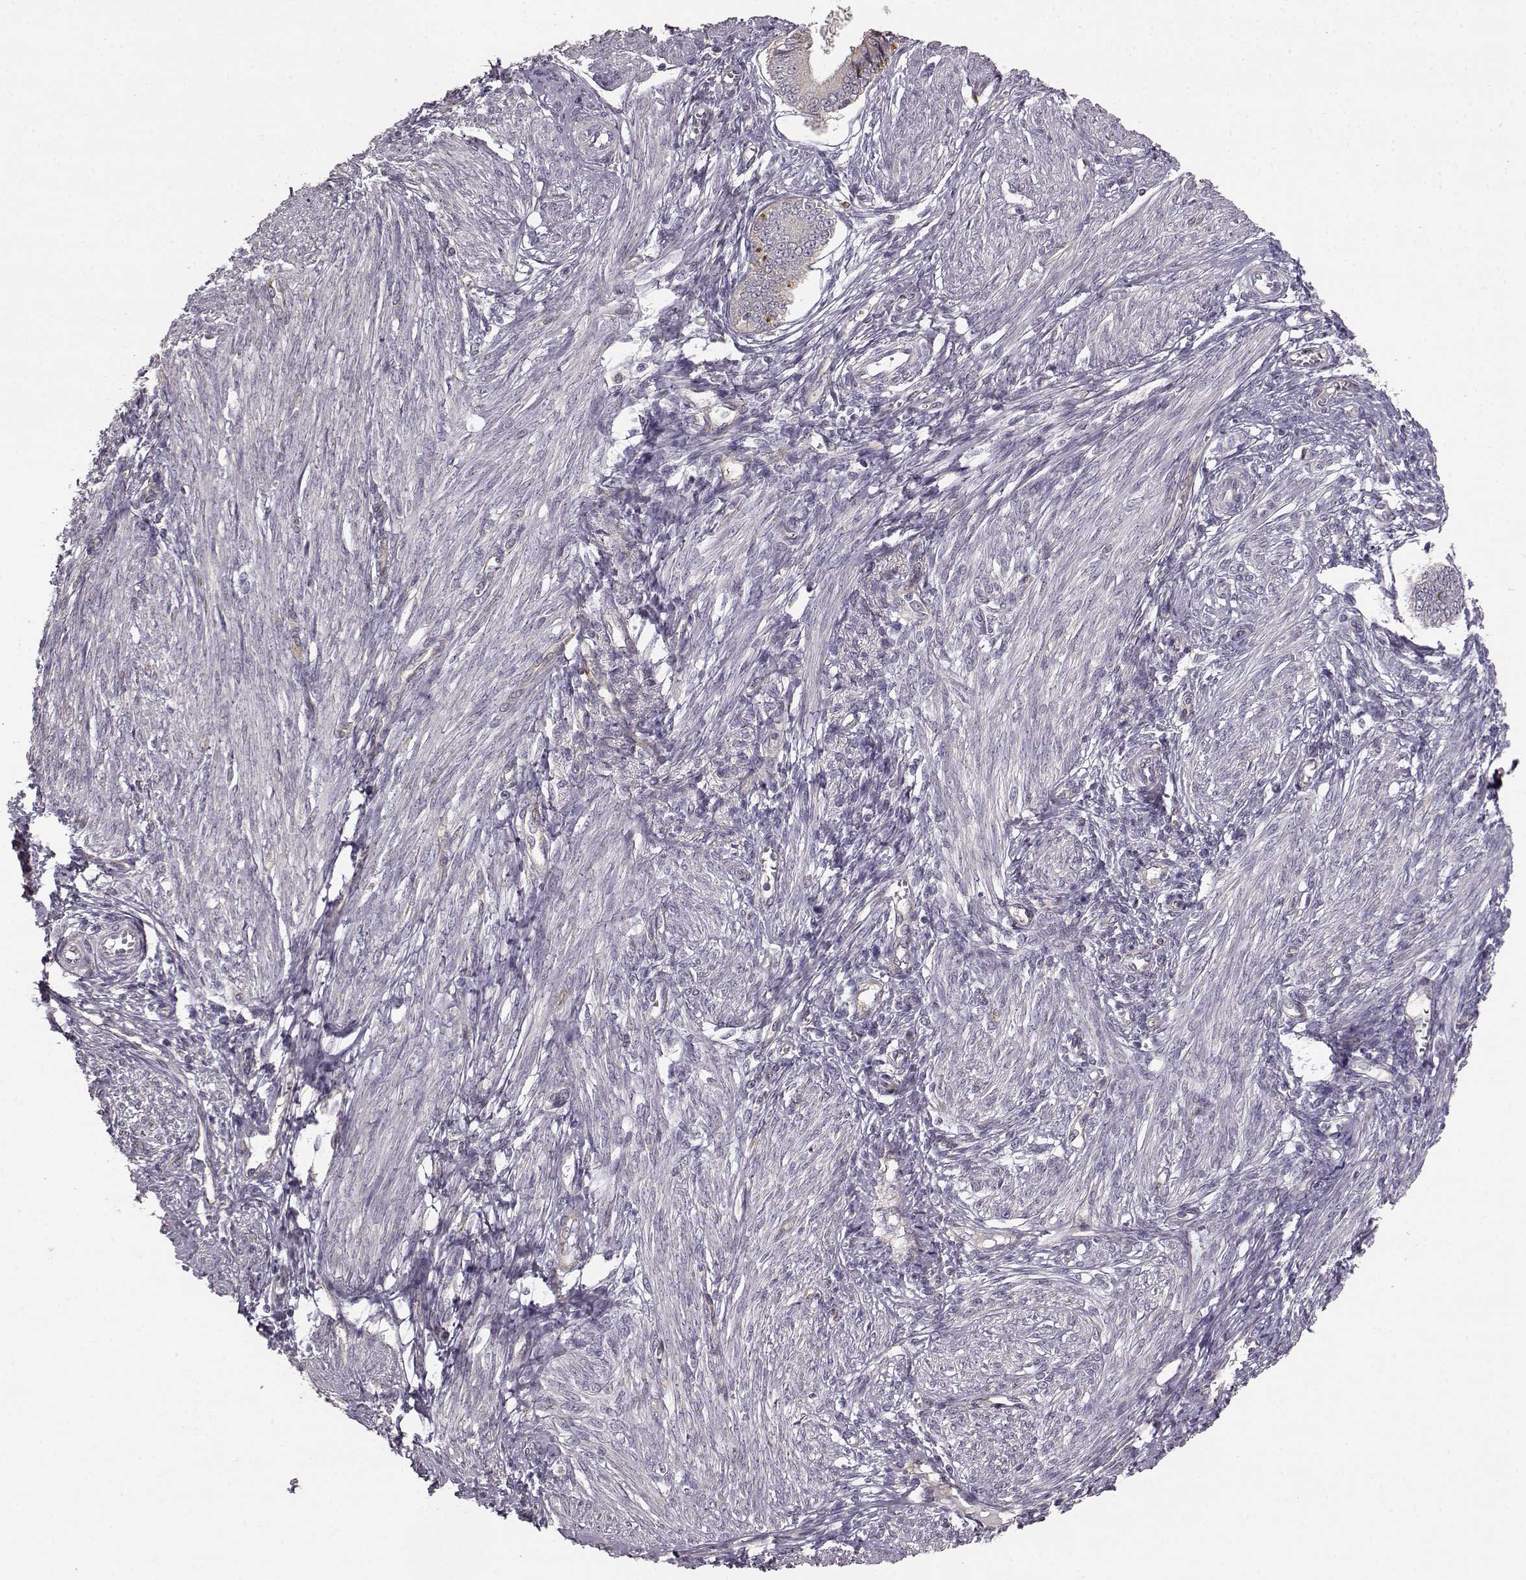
{"staining": {"intensity": "negative", "quantity": "none", "location": "none"}, "tissue": "endometrium", "cell_type": "Cells in endometrial stroma", "image_type": "normal", "snomed": [{"axis": "morphology", "description": "Normal tissue, NOS"}, {"axis": "topography", "description": "Endometrium"}], "caption": "A photomicrograph of endometrium stained for a protein demonstrates no brown staining in cells in endometrial stroma.", "gene": "GHR", "patient": {"sex": "female", "age": 42}}